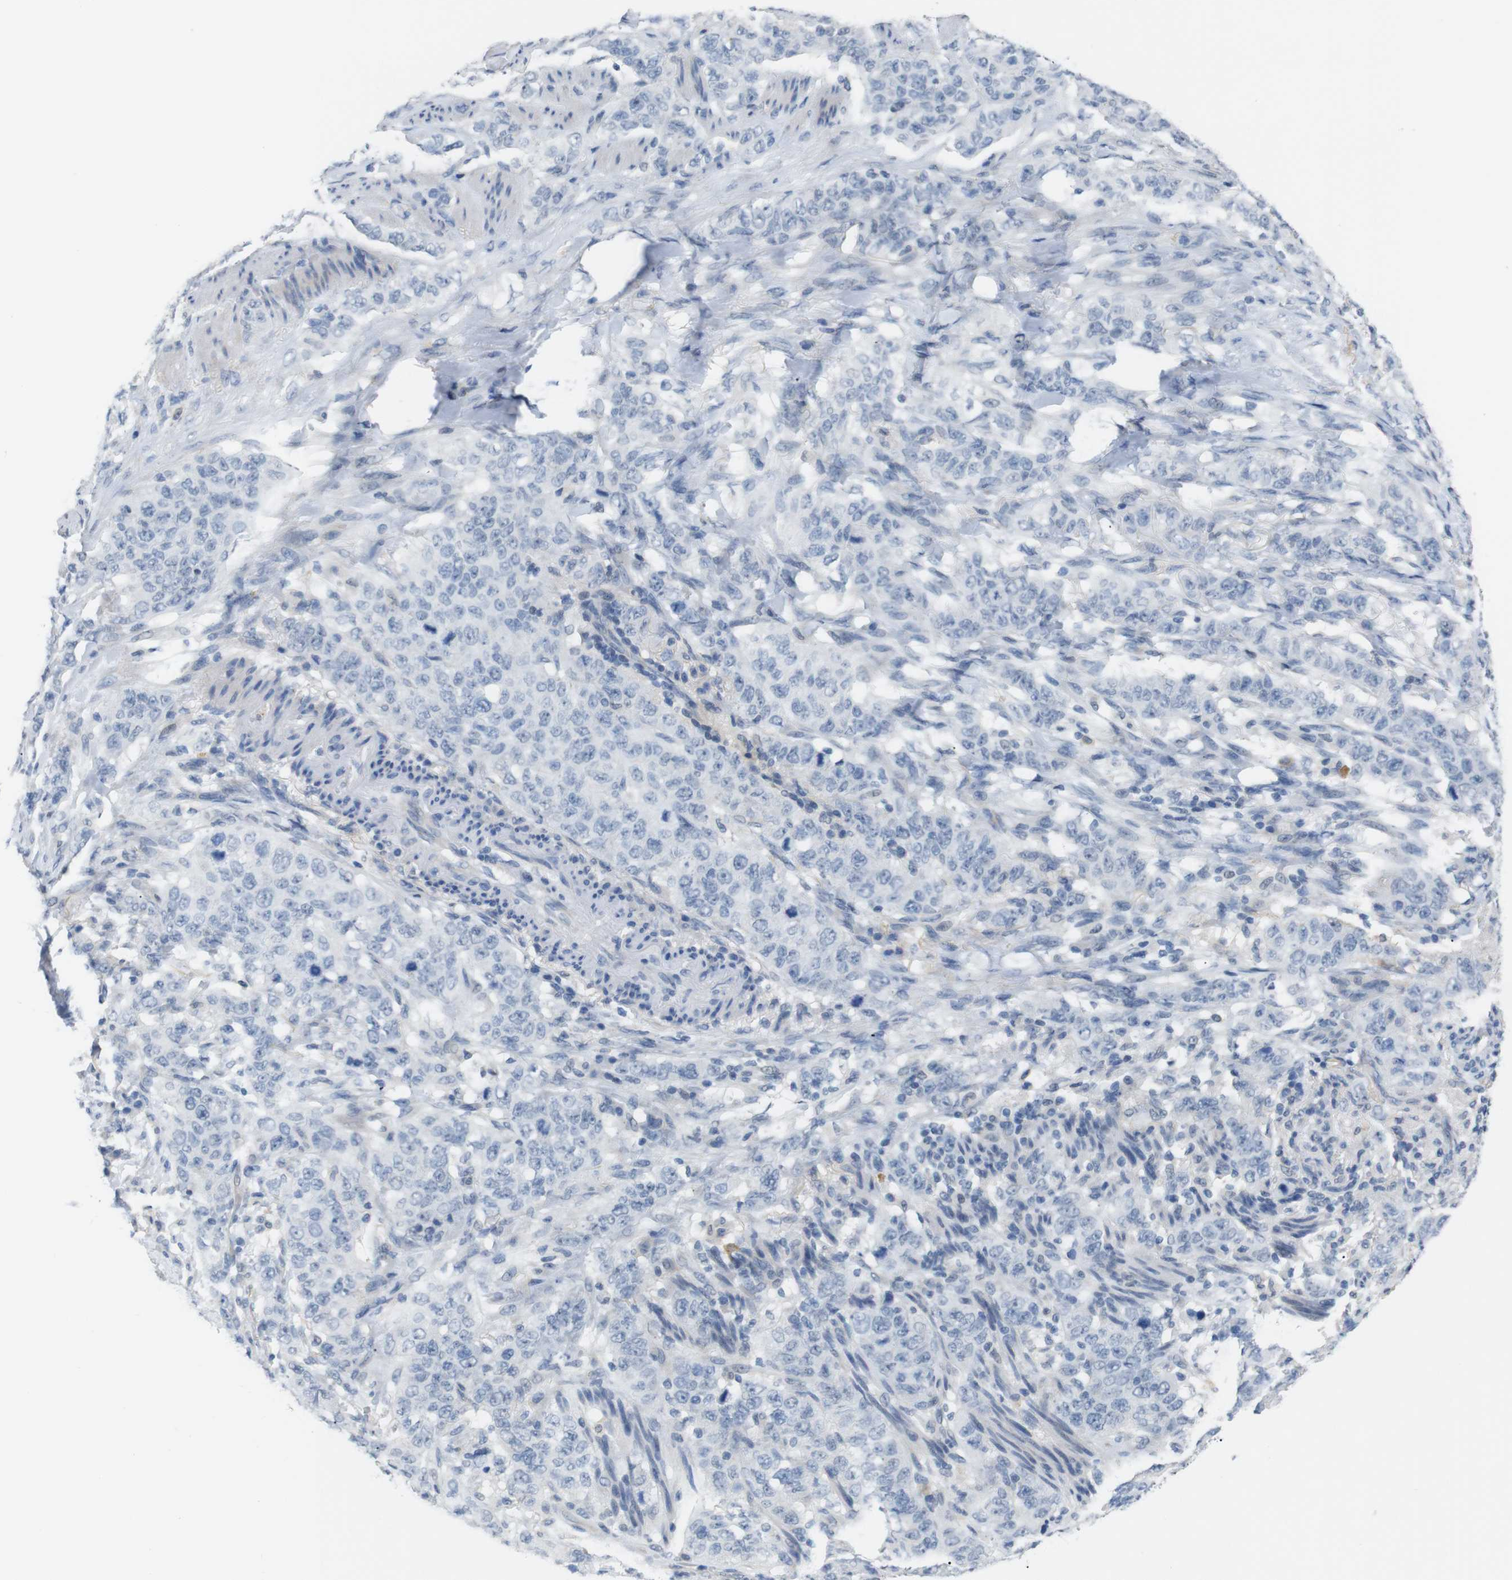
{"staining": {"intensity": "negative", "quantity": "none", "location": "none"}, "tissue": "stomach cancer", "cell_type": "Tumor cells", "image_type": "cancer", "snomed": [{"axis": "morphology", "description": "Adenocarcinoma, NOS"}, {"axis": "topography", "description": "Stomach"}], "caption": "Tumor cells show no significant protein staining in adenocarcinoma (stomach).", "gene": "CHRM5", "patient": {"sex": "male", "age": 48}}